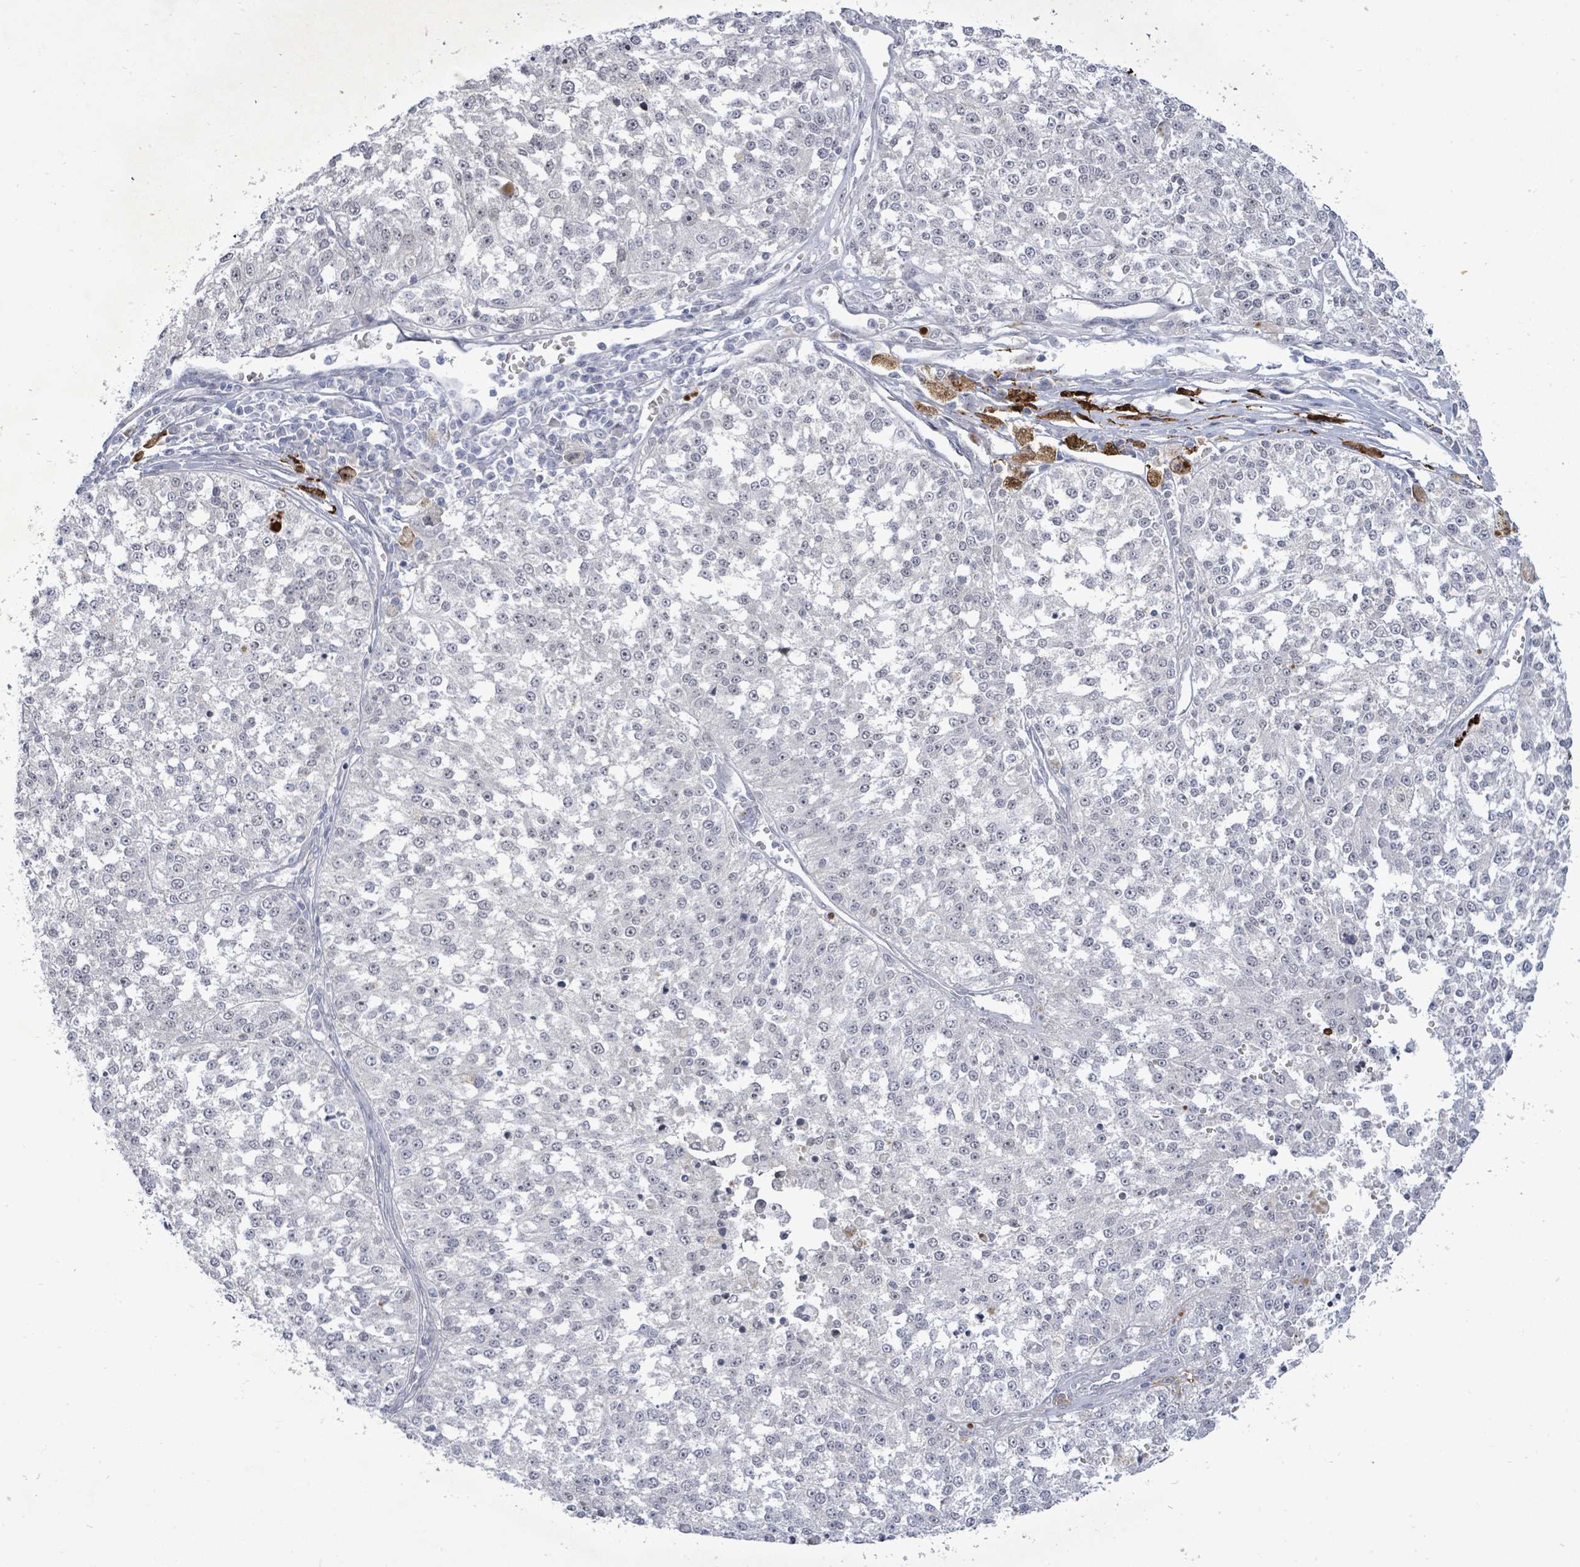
{"staining": {"intensity": "negative", "quantity": "none", "location": "none"}, "tissue": "melanoma", "cell_type": "Tumor cells", "image_type": "cancer", "snomed": [{"axis": "morphology", "description": "Malignant melanoma, NOS"}, {"axis": "topography", "description": "Skin"}], "caption": "Immunohistochemistry (IHC) micrograph of human malignant melanoma stained for a protein (brown), which shows no staining in tumor cells.", "gene": "CT45A5", "patient": {"sex": "female", "age": 64}}